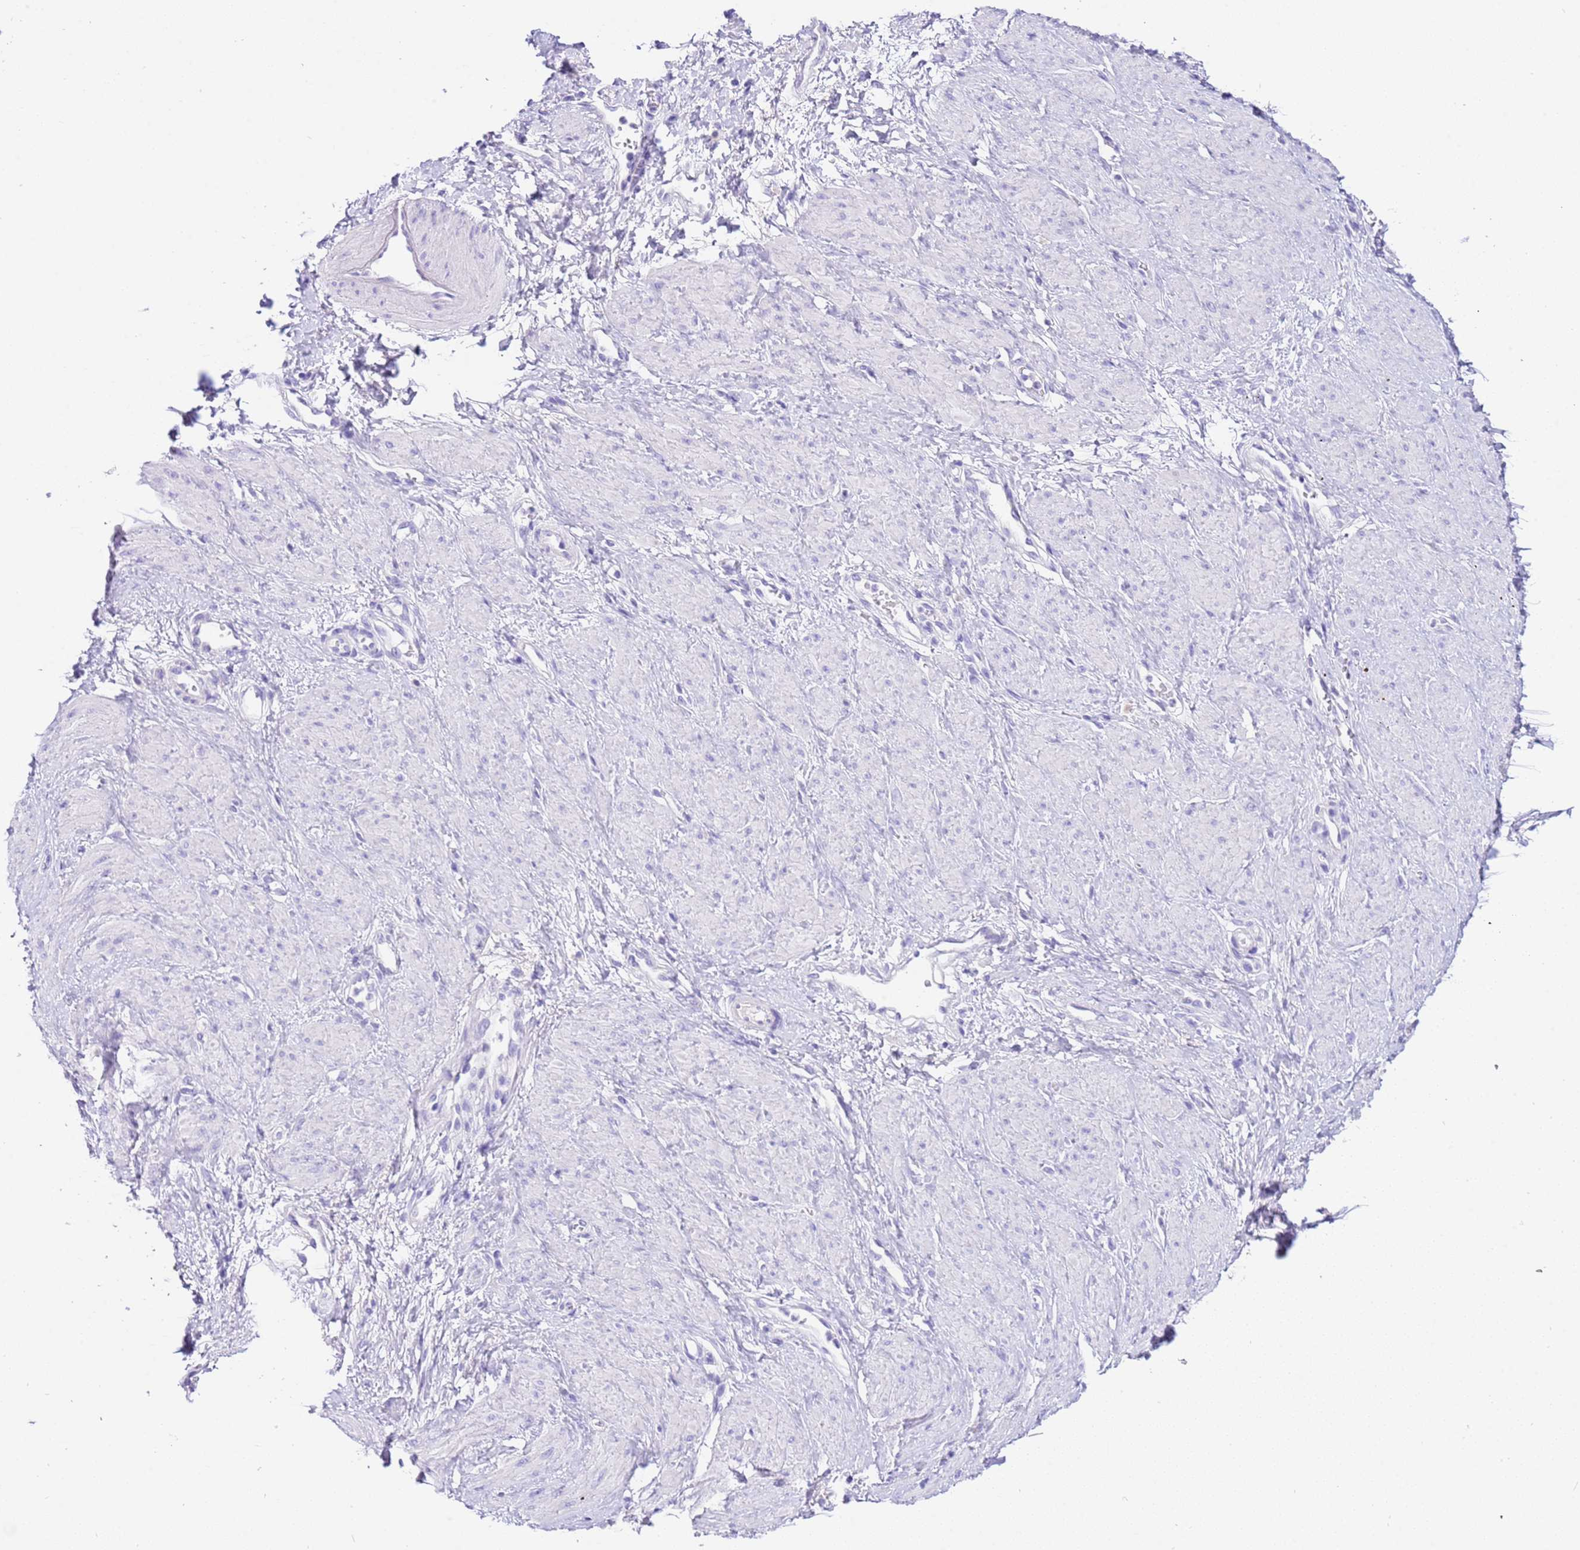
{"staining": {"intensity": "negative", "quantity": "none", "location": "none"}, "tissue": "smooth muscle", "cell_type": "Smooth muscle cells", "image_type": "normal", "snomed": [{"axis": "morphology", "description": "Normal tissue, NOS"}, {"axis": "topography", "description": "Smooth muscle"}, {"axis": "topography", "description": "Uterus"}], "caption": "Immunohistochemistry micrograph of benign human smooth muscle stained for a protein (brown), which shows no positivity in smooth muscle cells. The staining was performed using DAB to visualize the protein expression in brown, while the nuclei were stained in blue with hematoxylin (Magnification: 20x).", "gene": "CPB1", "patient": {"sex": "female", "age": 39}}